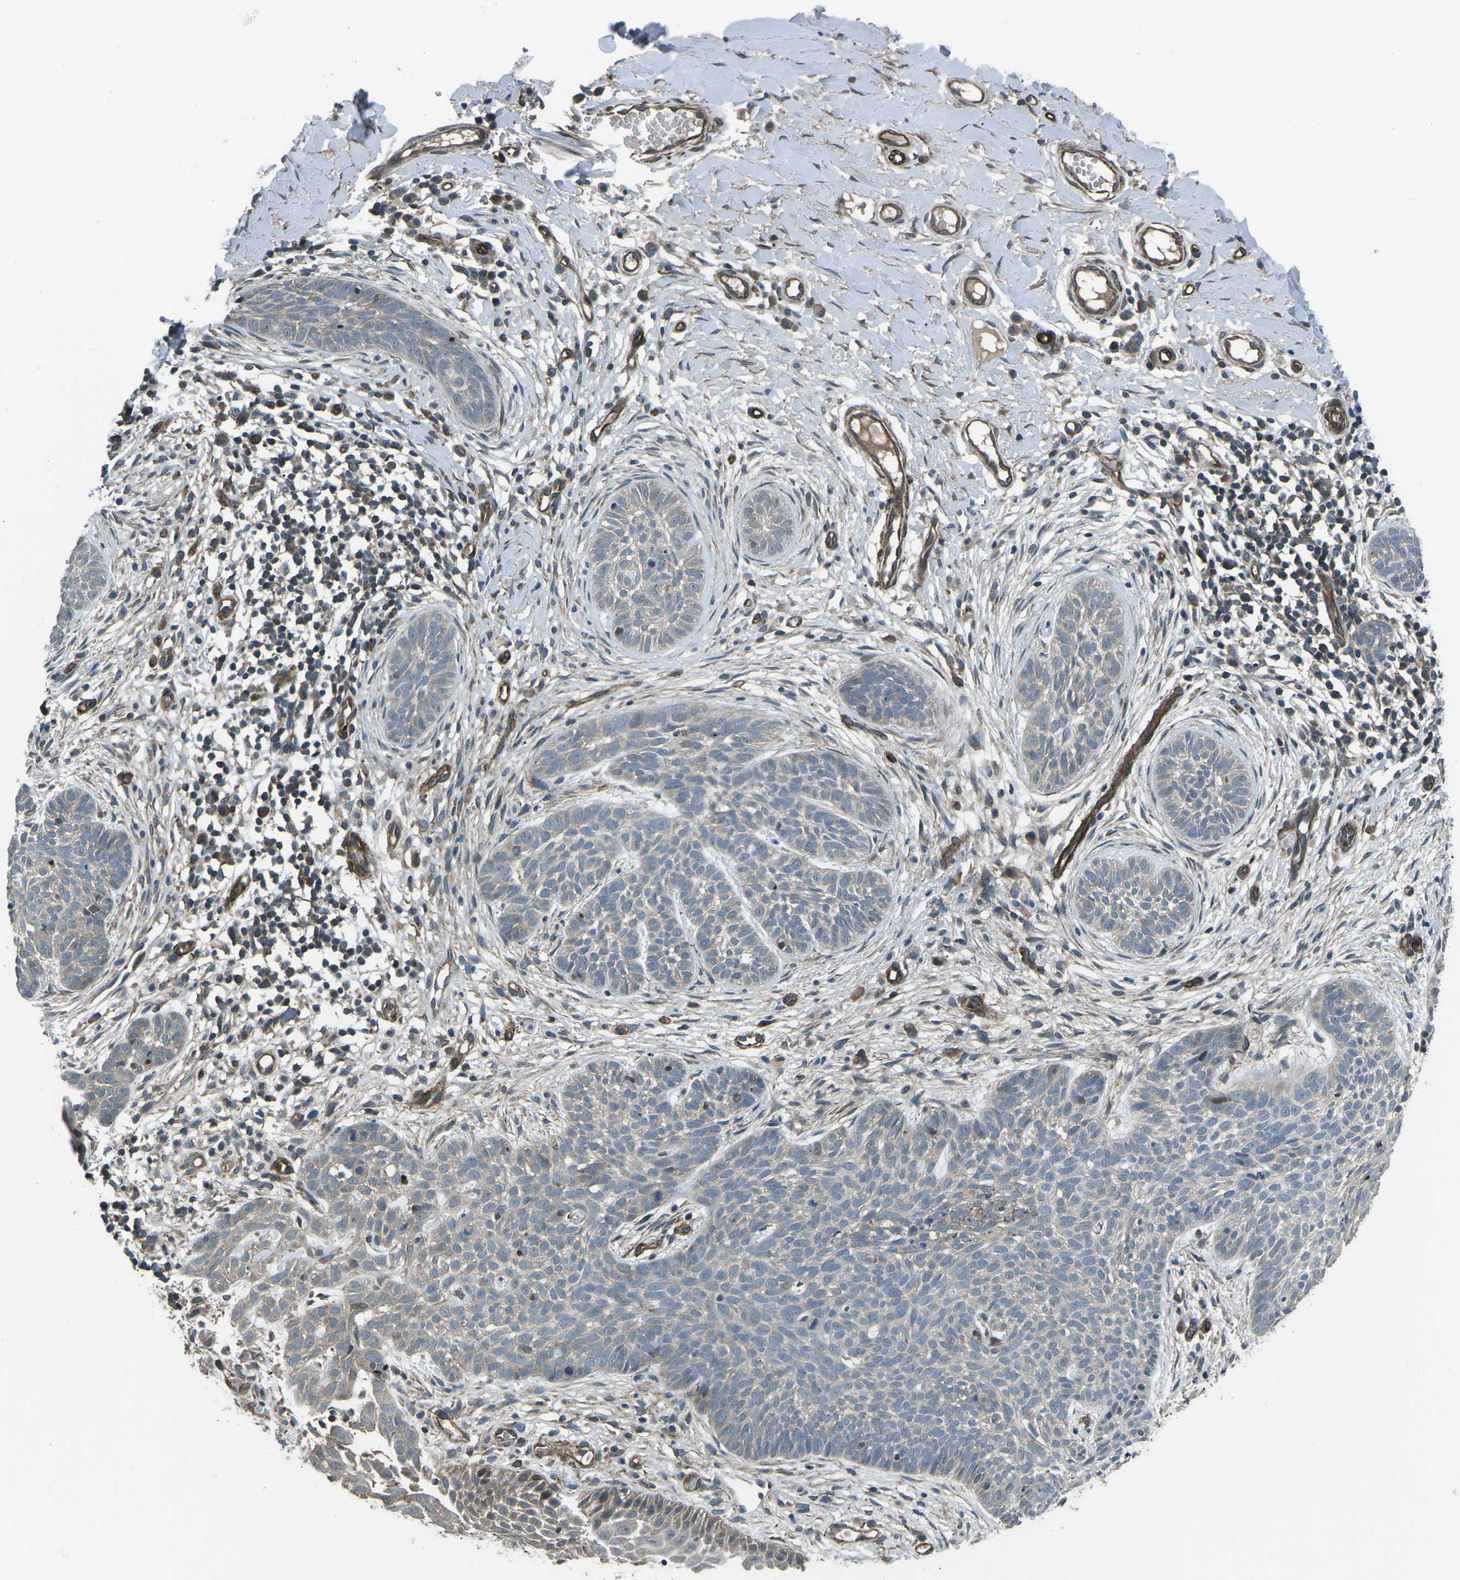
{"staining": {"intensity": "weak", "quantity": "25%-75%", "location": "cytoplasmic/membranous"}, "tissue": "skin cancer", "cell_type": "Tumor cells", "image_type": "cancer", "snomed": [{"axis": "morphology", "description": "Basal cell carcinoma"}, {"axis": "topography", "description": "Skin"}], "caption": "Tumor cells exhibit low levels of weak cytoplasmic/membranous expression in about 25%-75% of cells in skin cancer.", "gene": "AFAP1", "patient": {"sex": "female", "age": 59}}